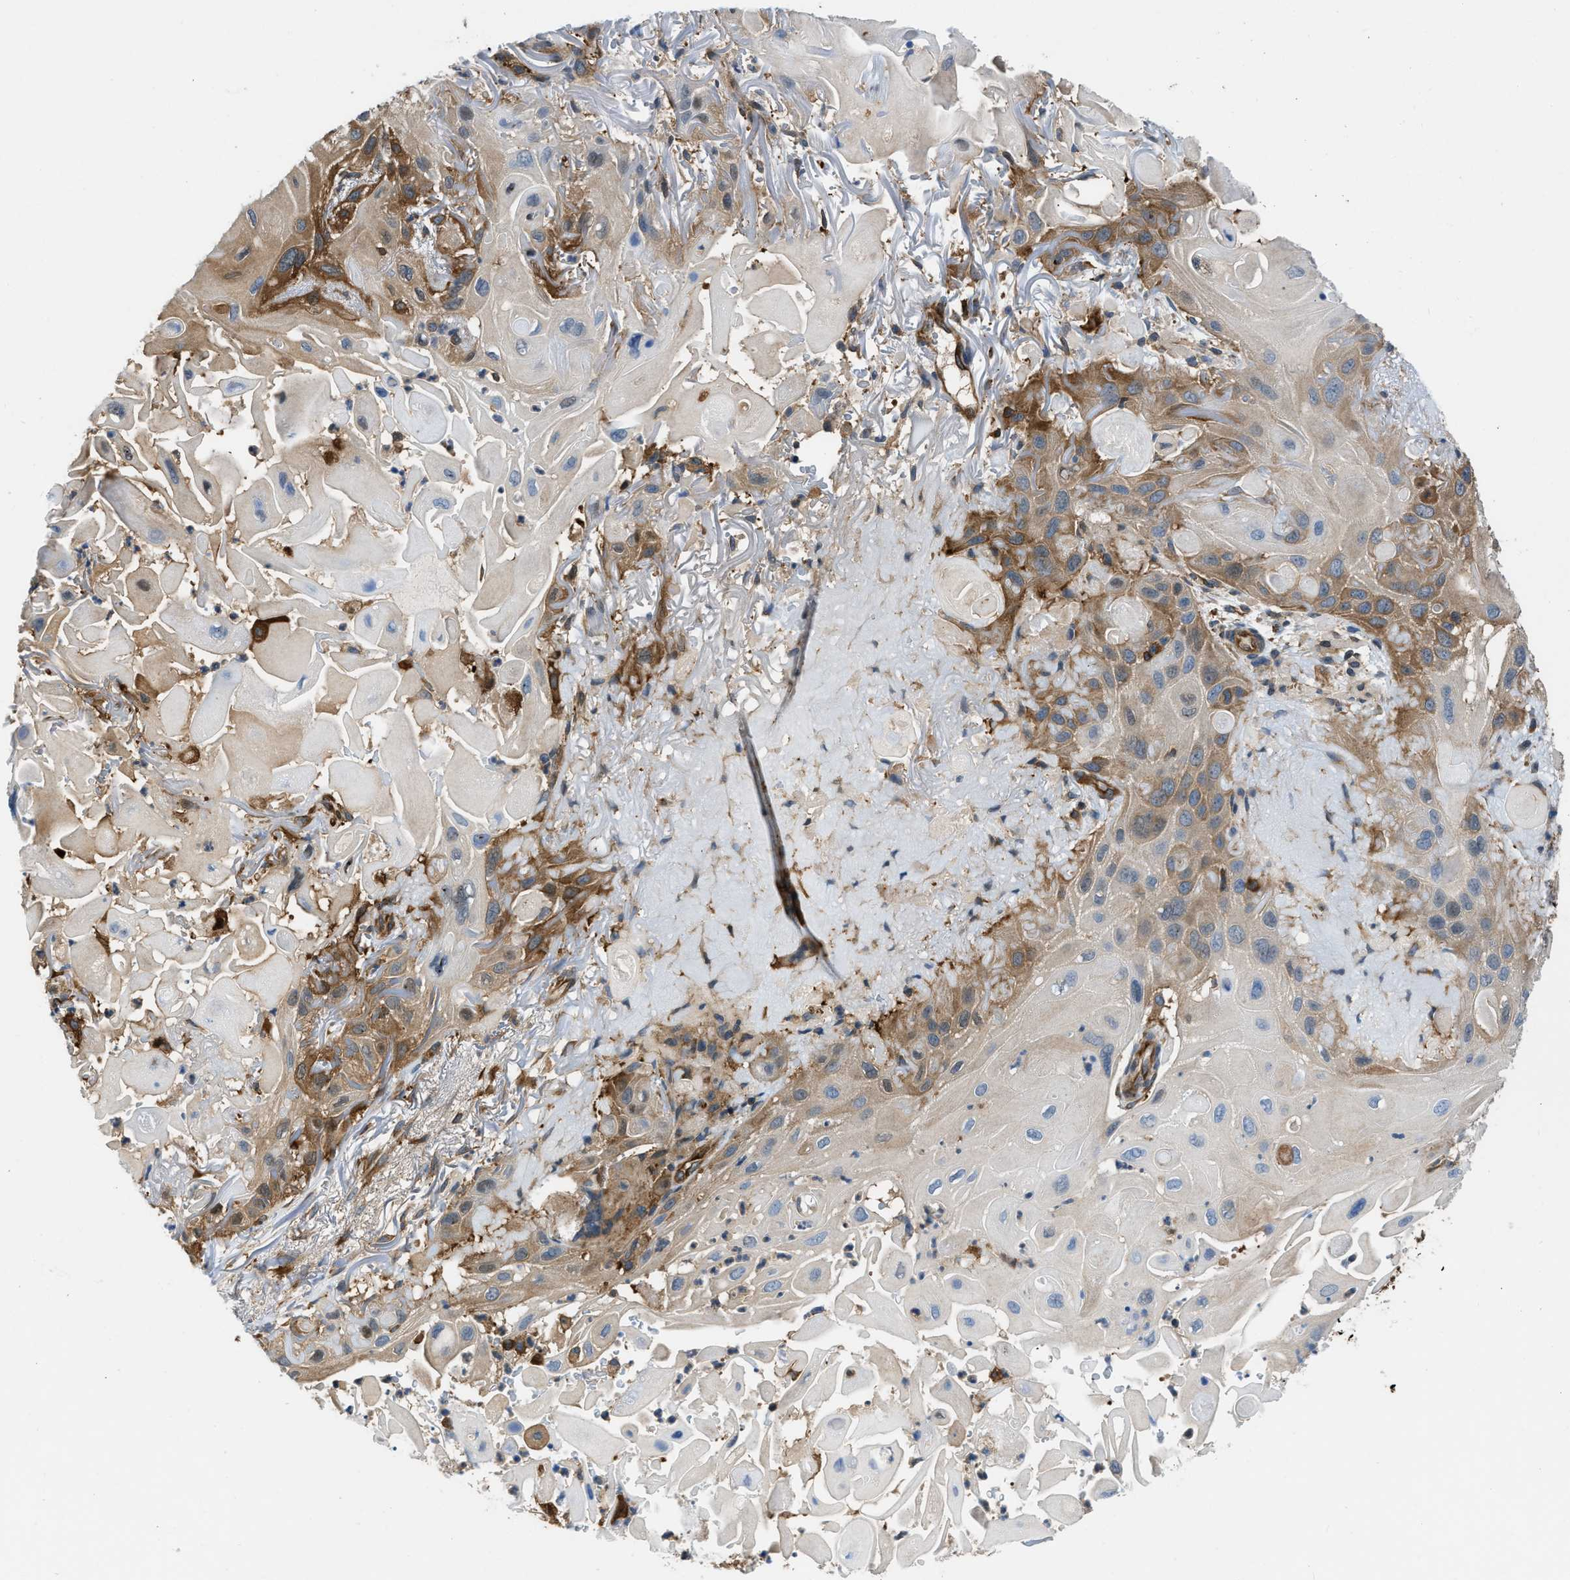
{"staining": {"intensity": "moderate", "quantity": "25%-75%", "location": "cytoplasmic/membranous"}, "tissue": "skin cancer", "cell_type": "Tumor cells", "image_type": "cancer", "snomed": [{"axis": "morphology", "description": "Squamous cell carcinoma, NOS"}, {"axis": "topography", "description": "Skin"}], "caption": "IHC micrograph of skin cancer (squamous cell carcinoma) stained for a protein (brown), which shows medium levels of moderate cytoplasmic/membranous staining in approximately 25%-75% of tumor cells.", "gene": "PFKP", "patient": {"sex": "female", "age": 77}}